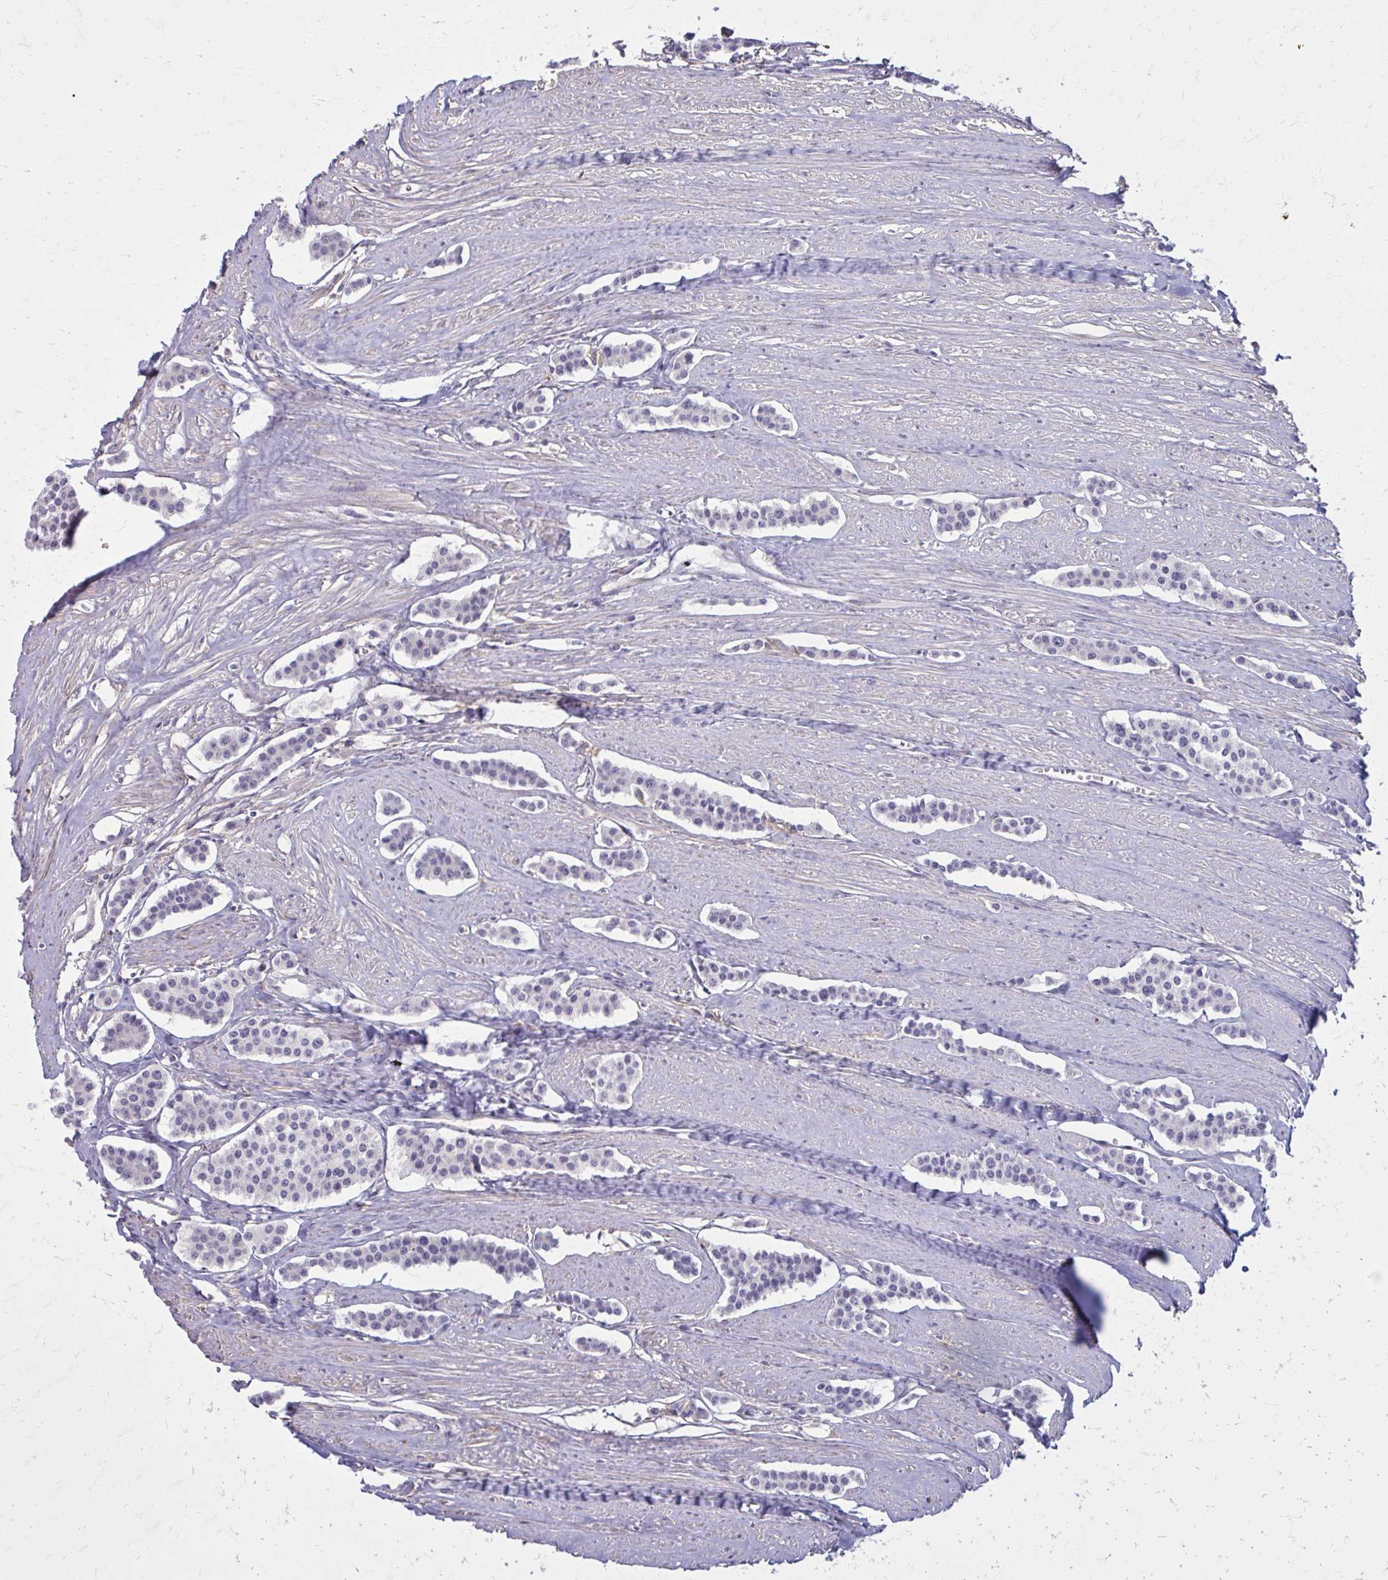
{"staining": {"intensity": "negative", "quantity": "none", "location": "none"}, "tissue": "carcinoid", "cell_type": "Tumor cells", "image_type": "cancer", "snomed": [{"axis": "morphology", "description": "Carcinoid, malignant, NOS"}, {"axis": "topography", "description": "Small intestine"}], "caption": "Malignant carcinoid stained for a protein using immunohistochemistry (IHC) demonstrates no expression tumor cells.", "gene": "NUMBL", "patient": {"sex": "male", "age": 60}}